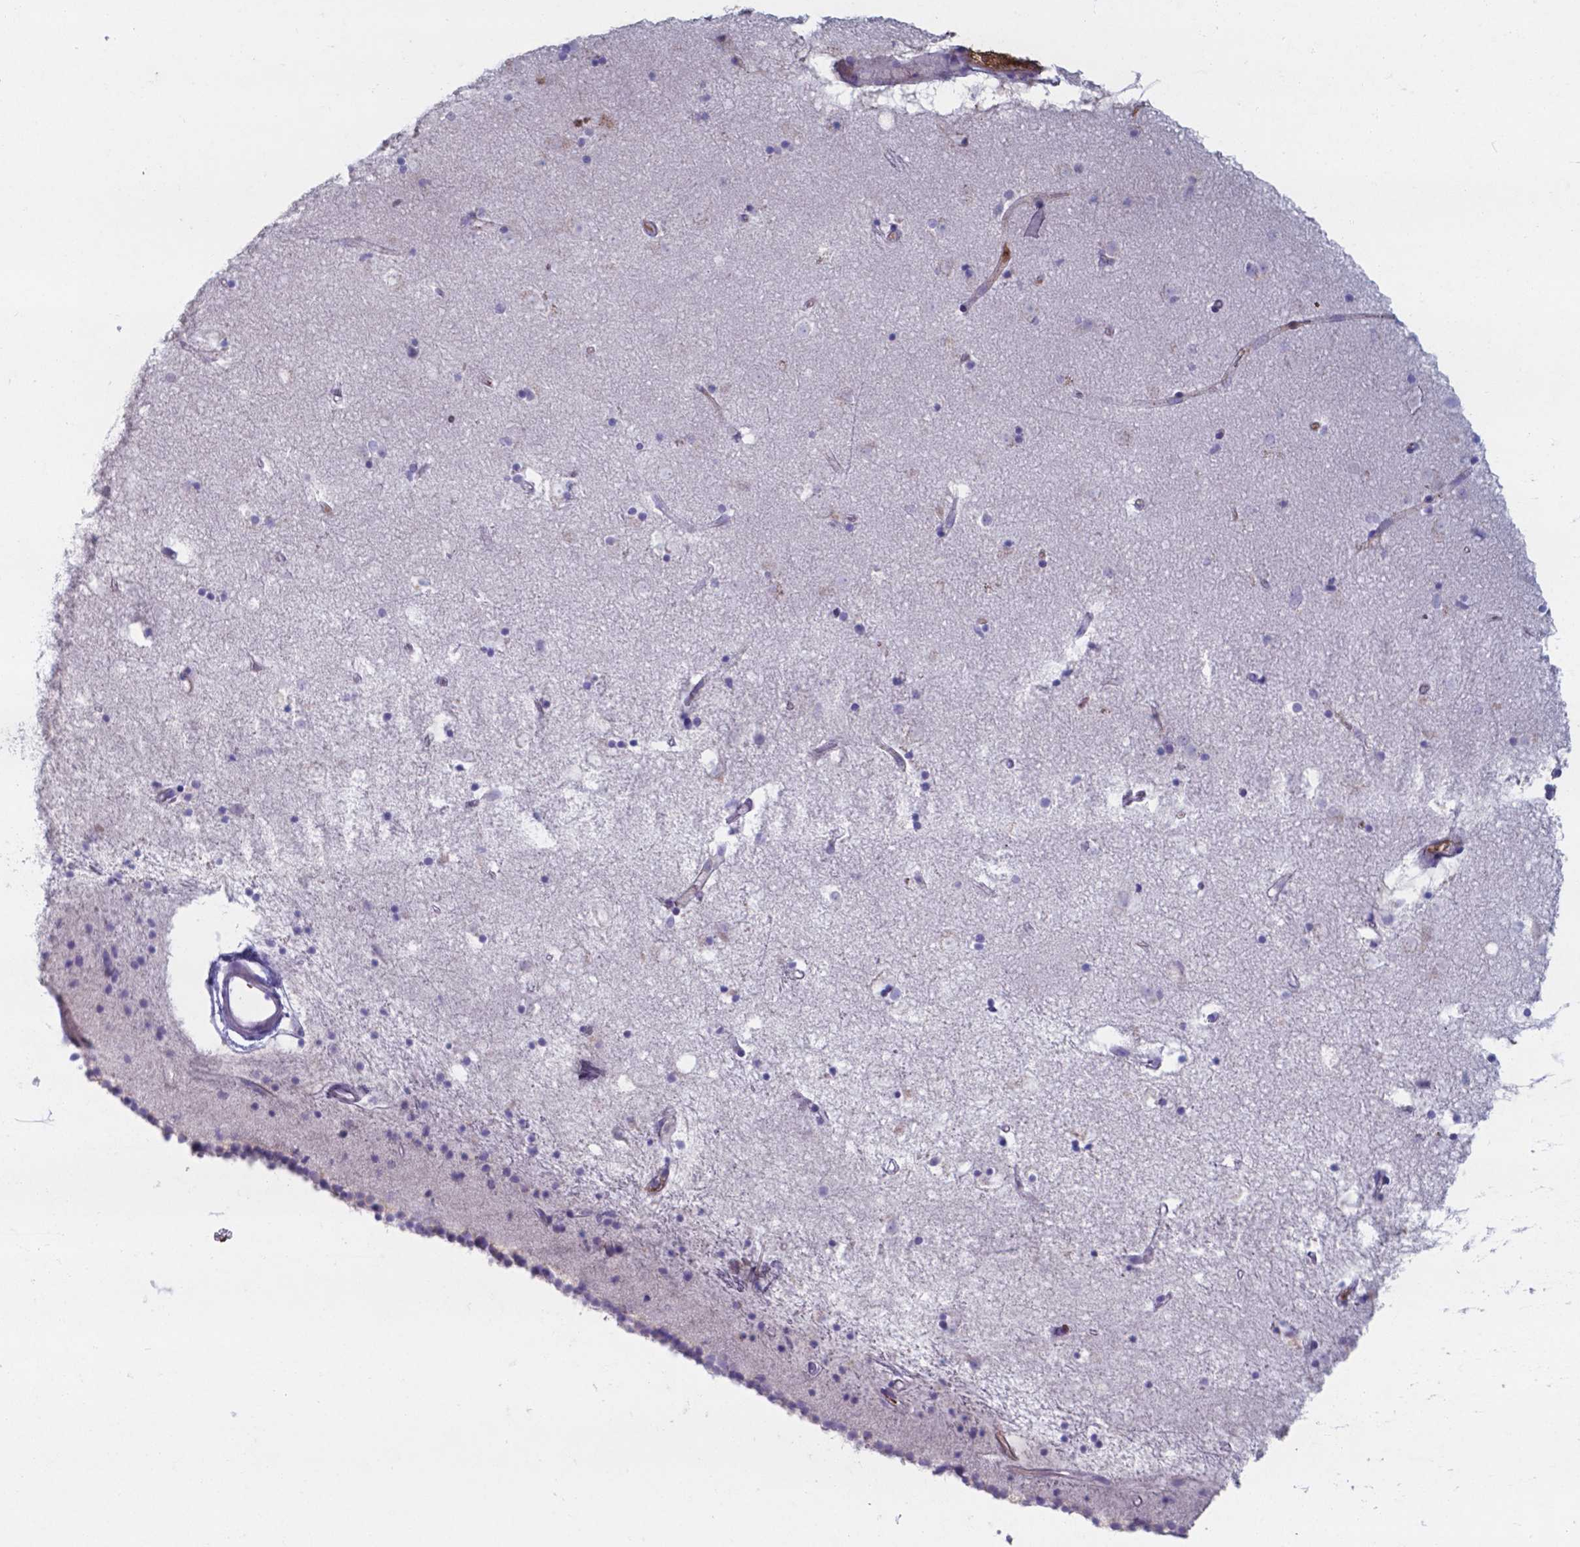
{"staining": {"intensity": "negative", "quantity": "none", "location": "none"}, "tissue": "caudate", "cell_type": "Glial cells", "image_type": "normal", "snomed": [{"axis": "morphology", "description": "Normal tissue, NOS"}, {"axis": "topography", "description": "Lateral ventricle wall"}], "caption": "Histopathology image shows no protein positivity in glial cells of unremarkable caudate. The staining was performed using DAB (3,3'-diaminobenzidine) to visualize the protein expression in brown, while the nuclei were stained in blue with hematoxylin (Magnification: 20x).", "gene": "SERPINA1", "patient": {"sex": "female", "age": 71}}